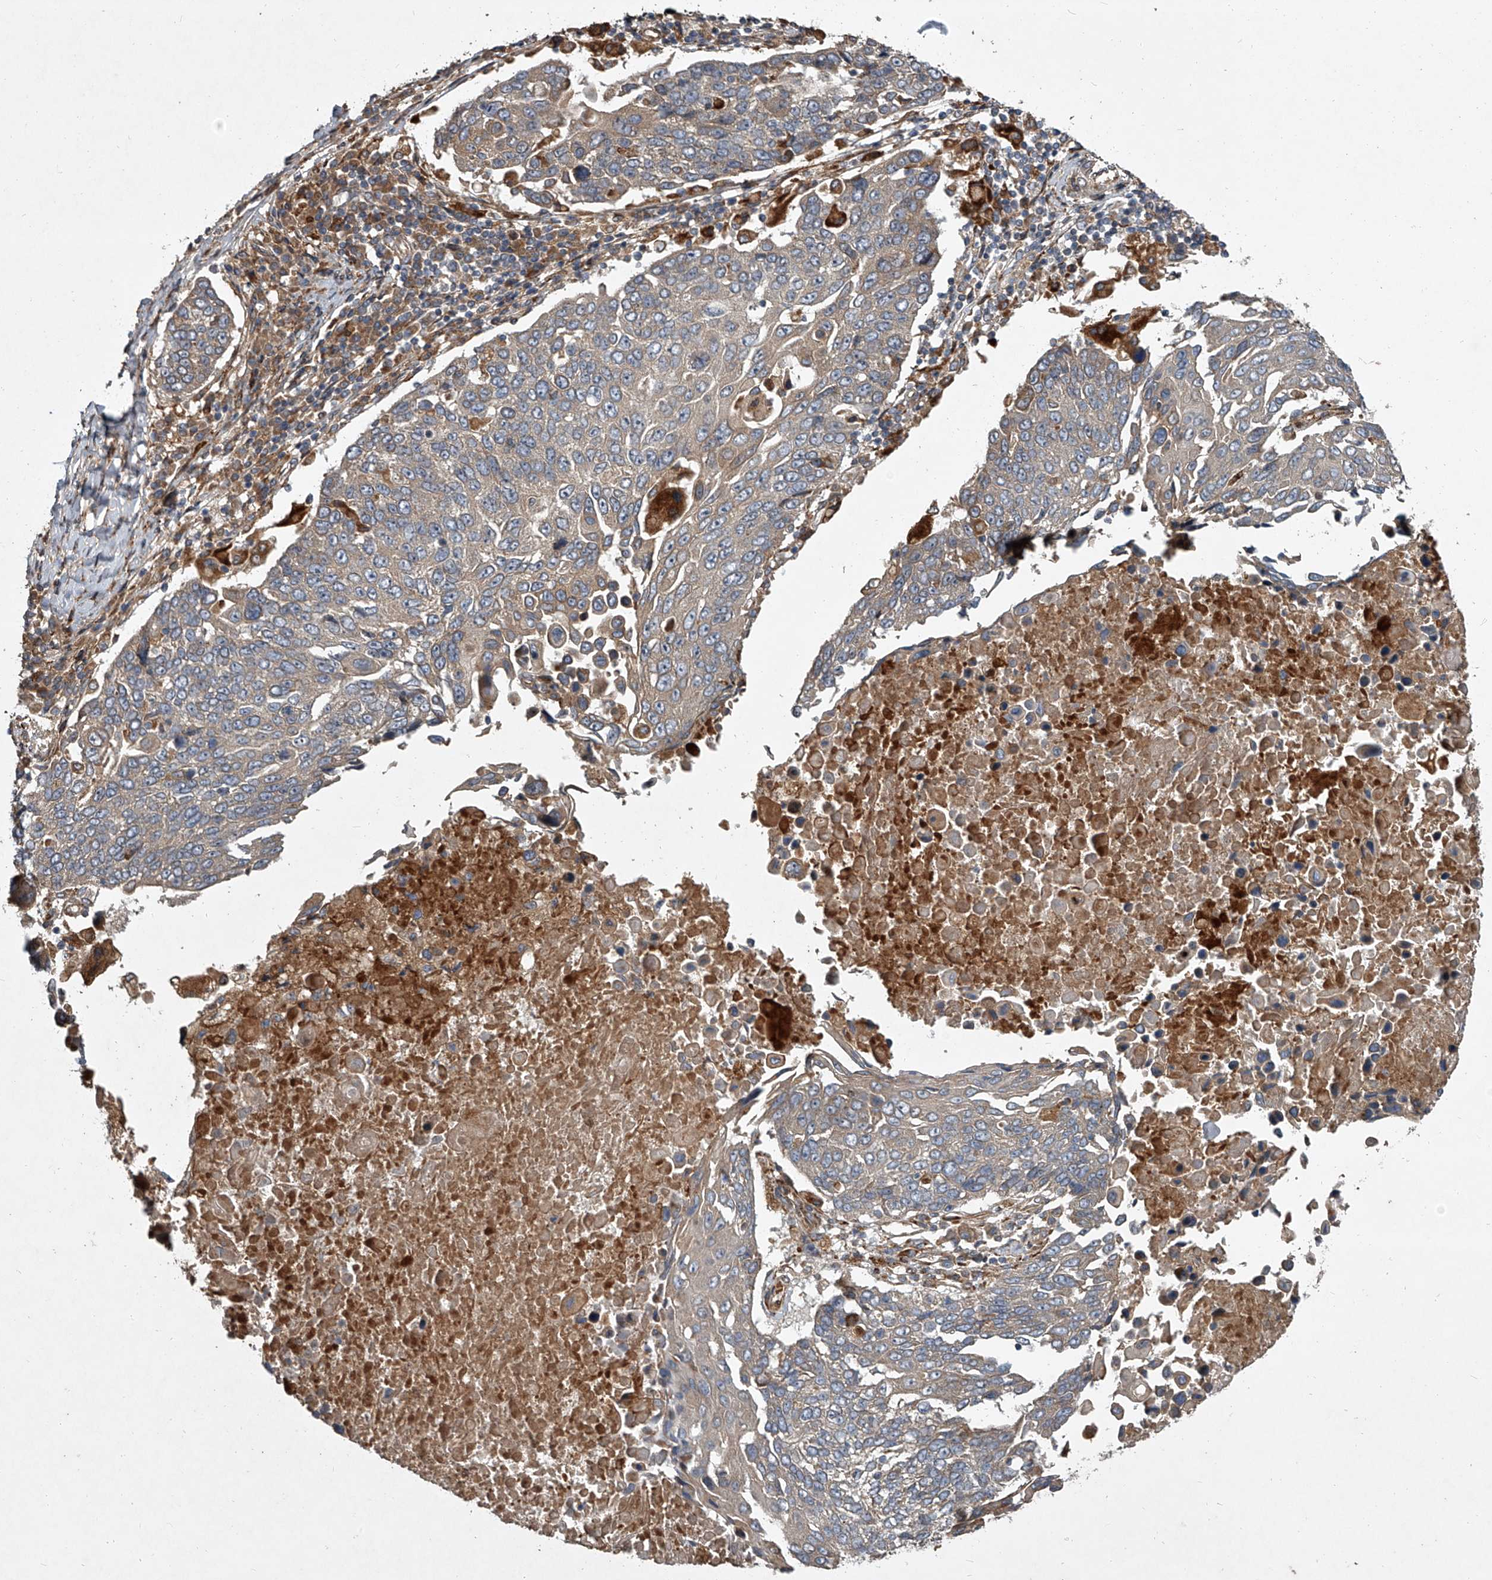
{"staining": {"intensity": "negative", "quantity": "none", "location": "none"}, "tissue": "lung cancer", "cell_type": "Tumor cells", "image_type": "cancer", "snomed": [{"axis": "morphology", "description": "Squamous cell carcinoma, NOS"}, {"axis": "topography", "description": "Lung"}], "caption": "Tumor cells are negative for protein expression in human lung cancer. (Stains: DAB immunohistochemistry with hematoxylin counter stain, Microscopy: brightfield microscopy at high magnification).", "gene": "EVA1C", "patient": {"sex": "male", "age": 66}}